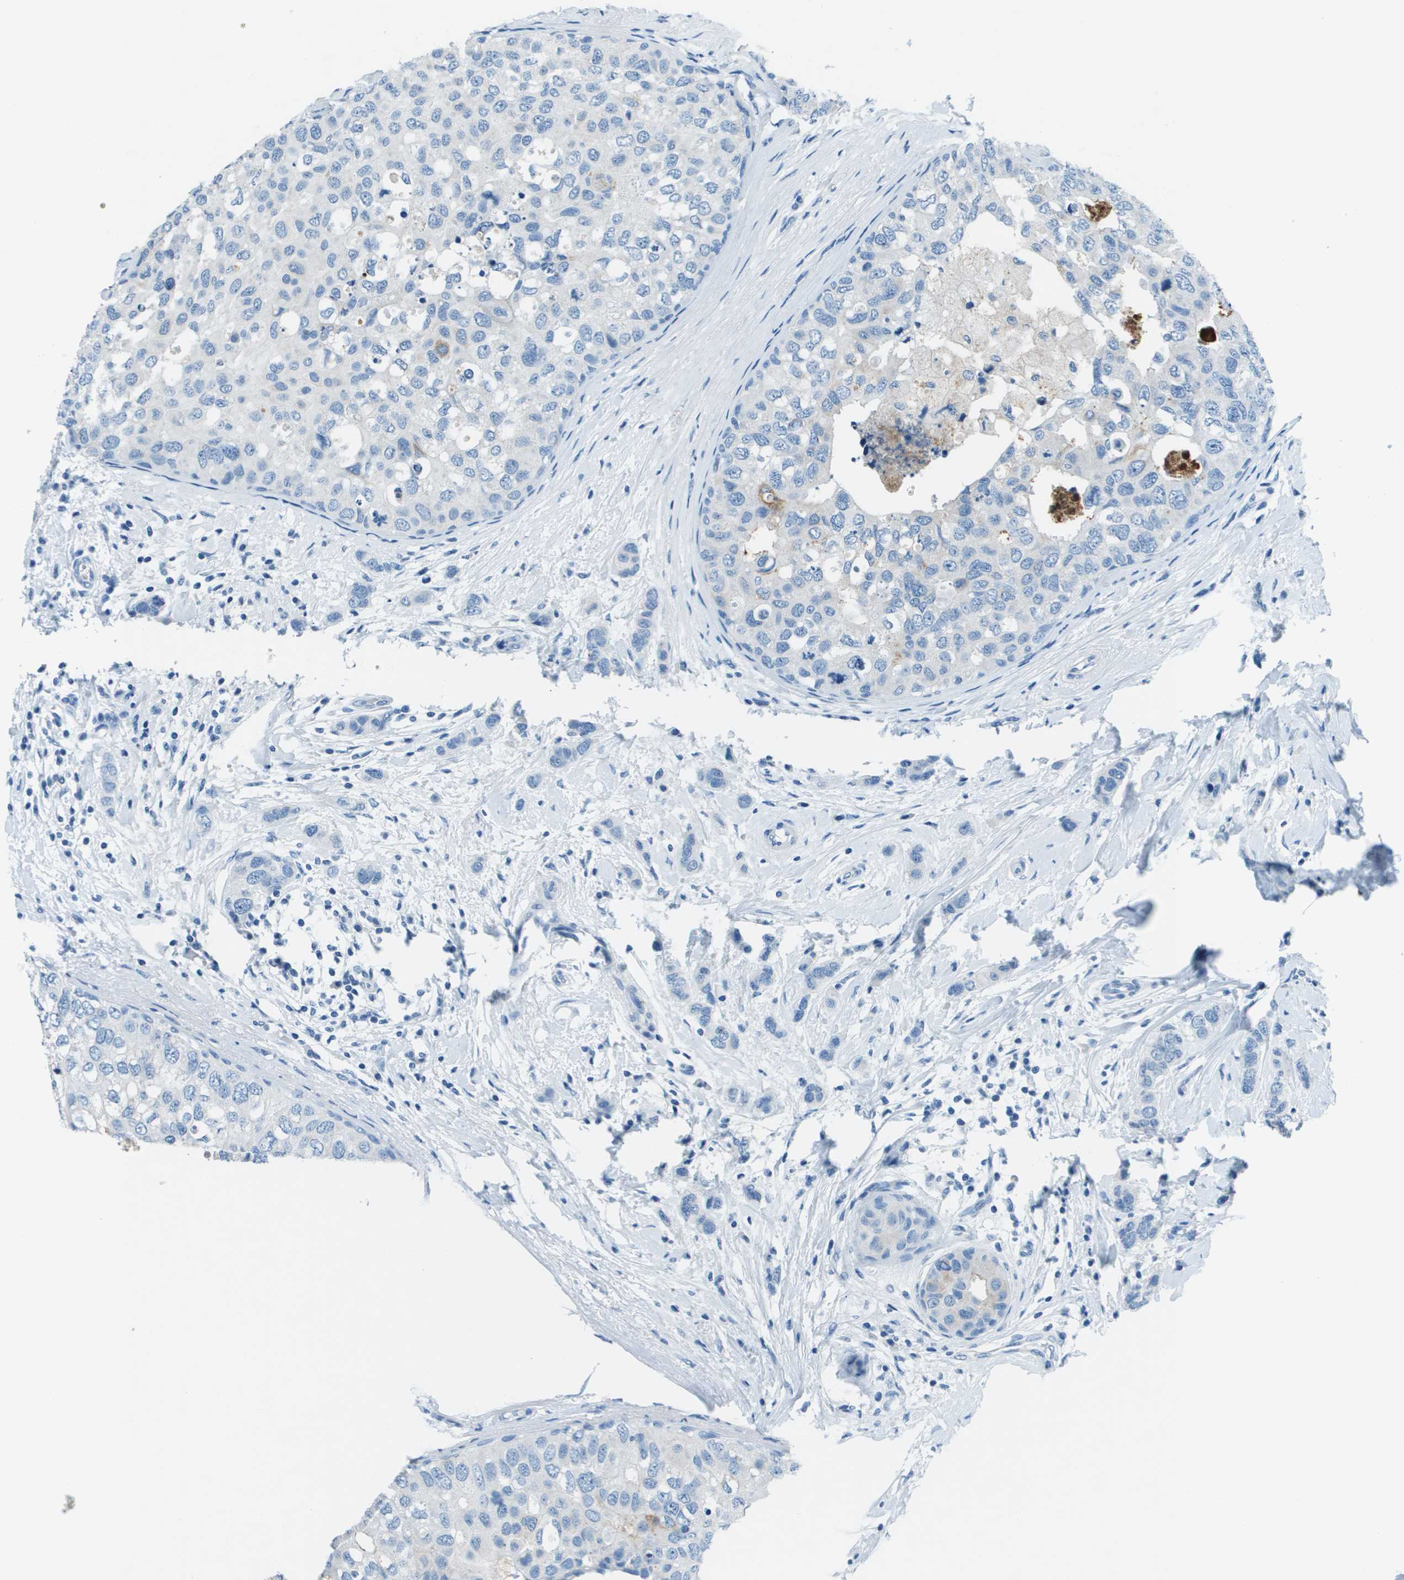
{"staining": {"intensity": "negative", "quantity": "none", "location": "none"}, "tissue": "breast cancer", "cell_type": "Tumor cells", "image_type": "cancer", "snomed": [{"axis": "morphology", "description": "Duct carcinoma"}, {"axis": "topography", "description": "Breast"}], "caption": "This is a photomicrograph of immunohistochemistry (IHC) staining of infiltrating ductal carcinoma (breast), which shows no staining in tumor cells.", "gene": "SLC16A10", "patient": {"sex": "female", "age": 50}}